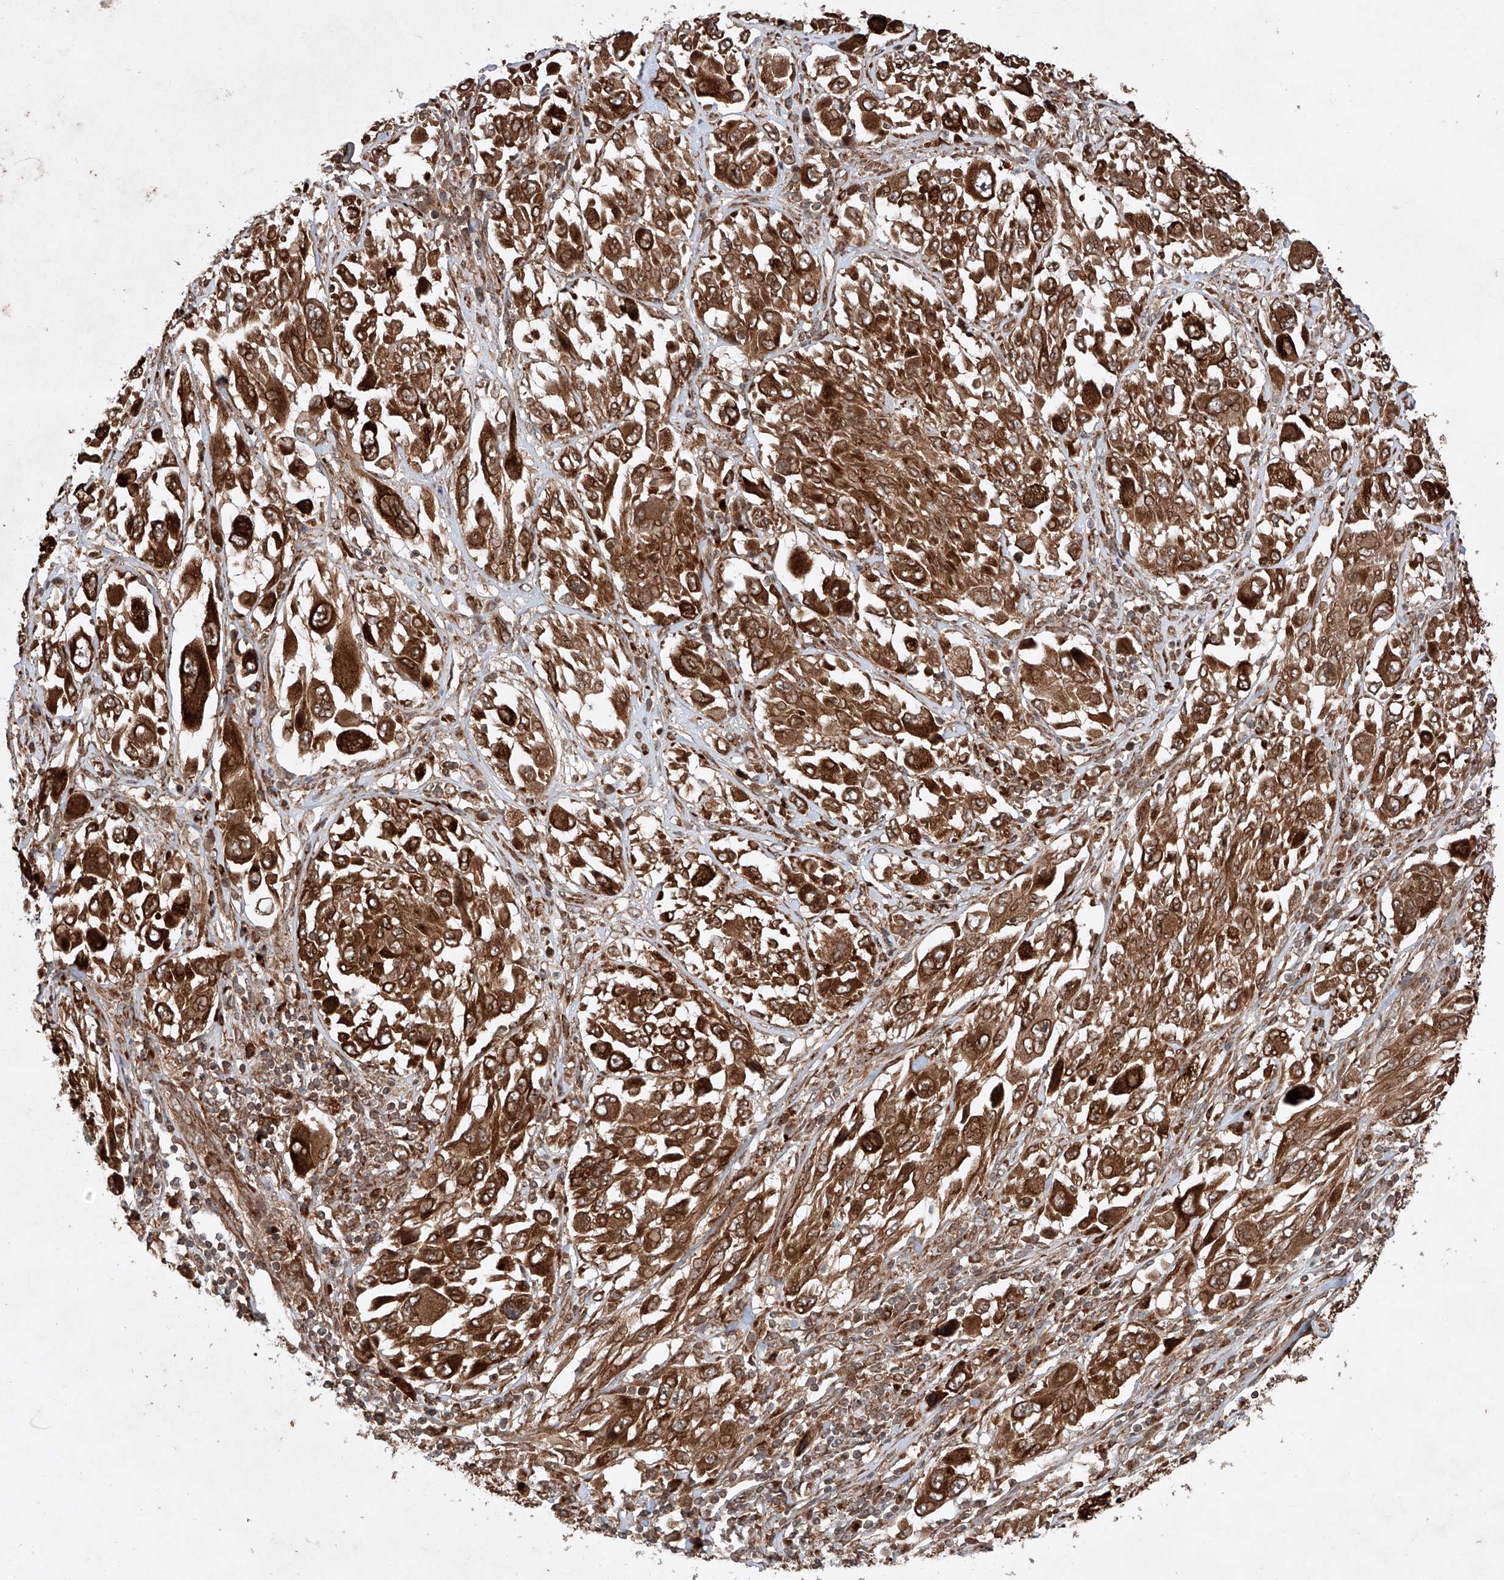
{"staining": {"intensity": "strong", "quantity": ">75%", "location": "cytoplasmic/membranous,nuclear"}, "tissue": "melanoma", "cell_type": "Tumor cells", "image_type": "cancer", "snomed": [{"axis": "morphology", "description": "Malignant melanoma, NOS"}, {"axis": "topography", "description": "Skin"}], "caption": "Immunohistochemistry staining of melanoma, which displays high levels of strong cytoplasmic/membranous and nuclear expression in approximately >75% of tumor cells indicating strong cytoplasmic/membranous and nuclear protein expression. The staining was performed using DAB (3,3'-diaminobenzidine) (brown) for protein detection and nuclei were counterstained in hematoxylin (blue).", "gene": "ZFP28", "patient": {"sex": "female", "age": 91}}